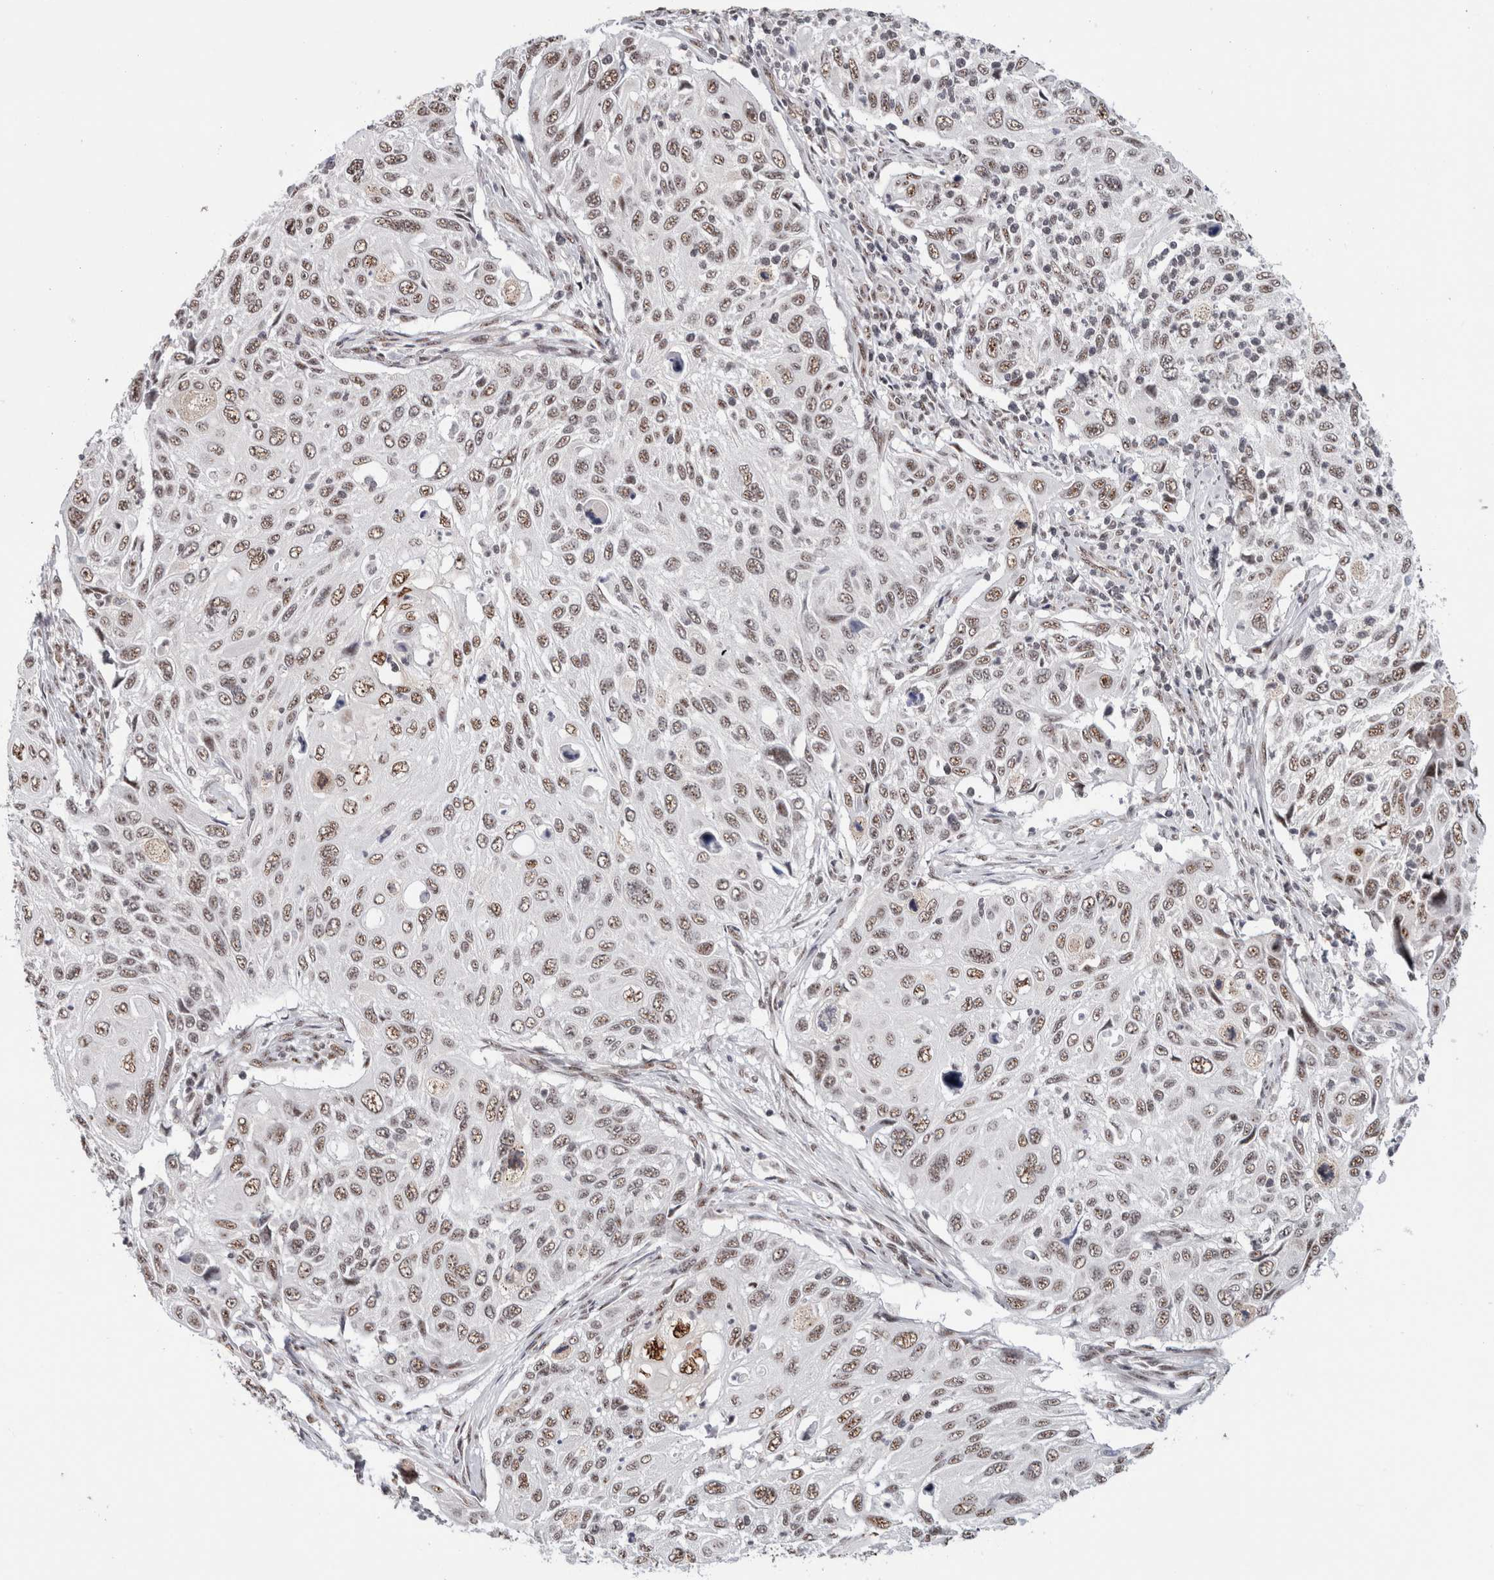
{"staining": {"intensity": "moderate", "quantity": ">75%", "location": "nuclear"}, "tissue": "cervical cancer", "cell_type": "Tumor cells", "image_type": "cancer", "snomed": [{"axis": "morphology", "description": "Squamous cell carcinoma, NOS"}, {"axis": "topography", "description": "Cervix"}], "caption": "Moderate nuclear protein positivity is seen in about >75% of tumor cells in squamous cell carcinoma (cervical).", "gene": "MKNK1", "patient": {"sex": "female", "age": 70}}